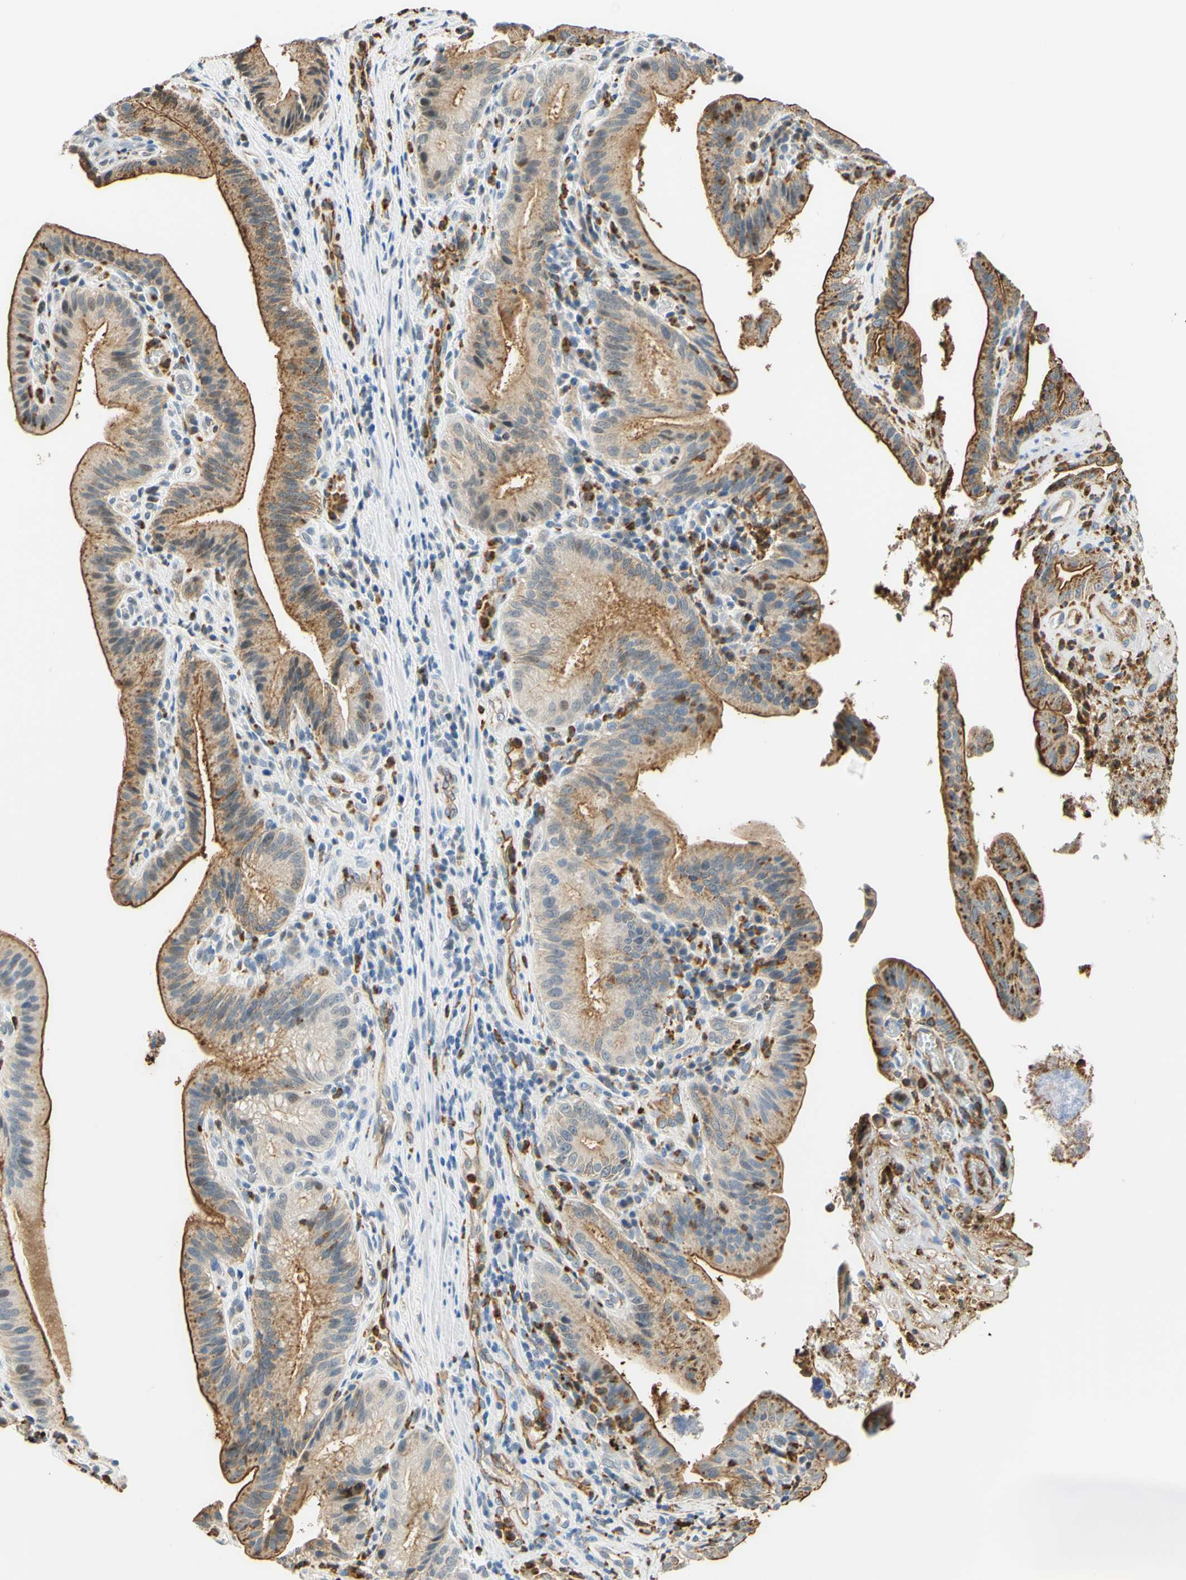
{"staining": {"intensity": "moderate", "quantity": ">75%", "location": "cytoplasmic/membranous"}, "tissue": "pancreatic cancer", "cell_type": "Tumor cells", "image_type": "cancer", "snomed": [{"axis": "morphology", "description": "Adenocarcinoma, NOS"}, {"axis": "topography", "description": "Pancreas"}], "caption": "Protein expression by immunohistochemistry exhibits moderate cytoplasmic/membranous expression in approximately >75% of tumor cells in pancreatic cancer.", "gene": "TREM2", "patient": {"sex": "female", "age": 75}}